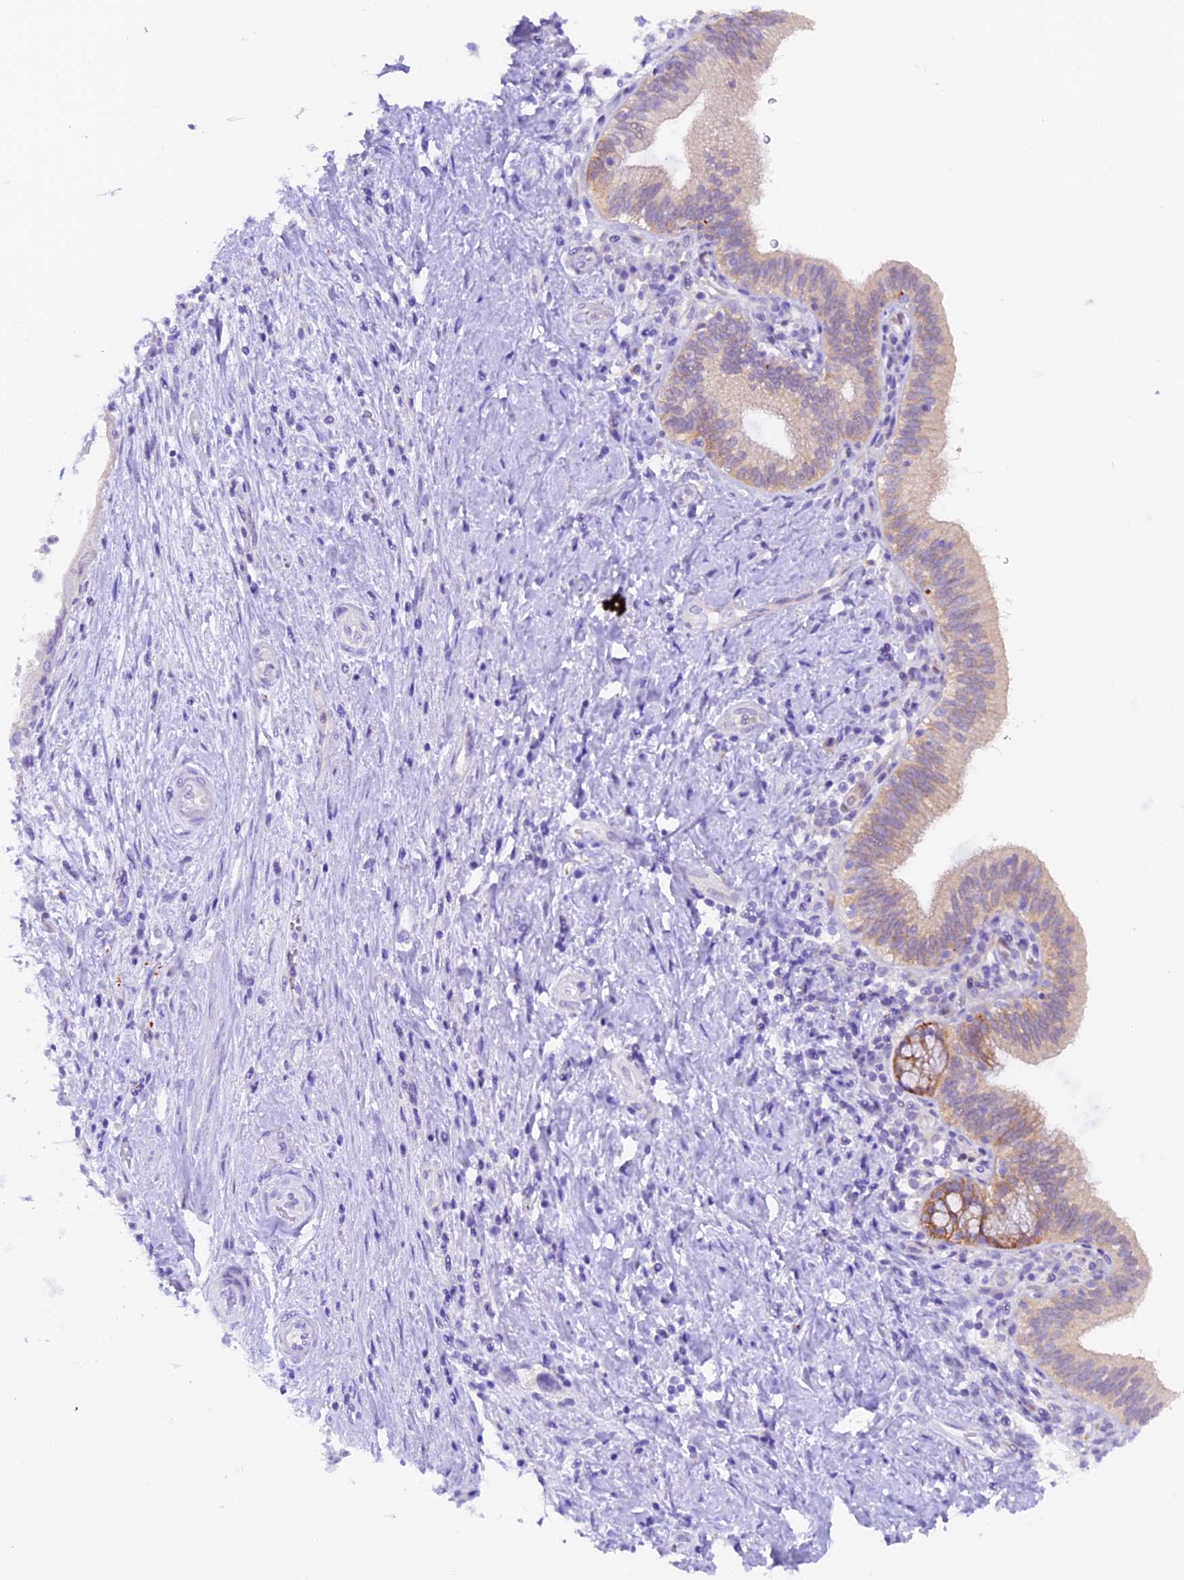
{"staining": {"intensity": "negative", "quantity": "none", "location": "none"}, "tissue": "pancreatic cancer", "cell_type": "Tumor cells", "image_type": "cancer", "snomed": [{"axis": "morphology", "description": "Adenocarcinoma, NOS"}, {"axis": "topography", "description": "Pancreas"}], "caption": "A high-resolution histopathology image shows immunohistochemistry (IHC) staining of pancreatic cancer (adenocarcinoma), which displays no significant expression in tumor cells. (Brightfield microscopy of DAB (3,3'-diaminobenzidine) immunohistochemistry (IHC) at high magnification).", "gene": "NCK2", "patient": {"sex": "female", "age": 73}}